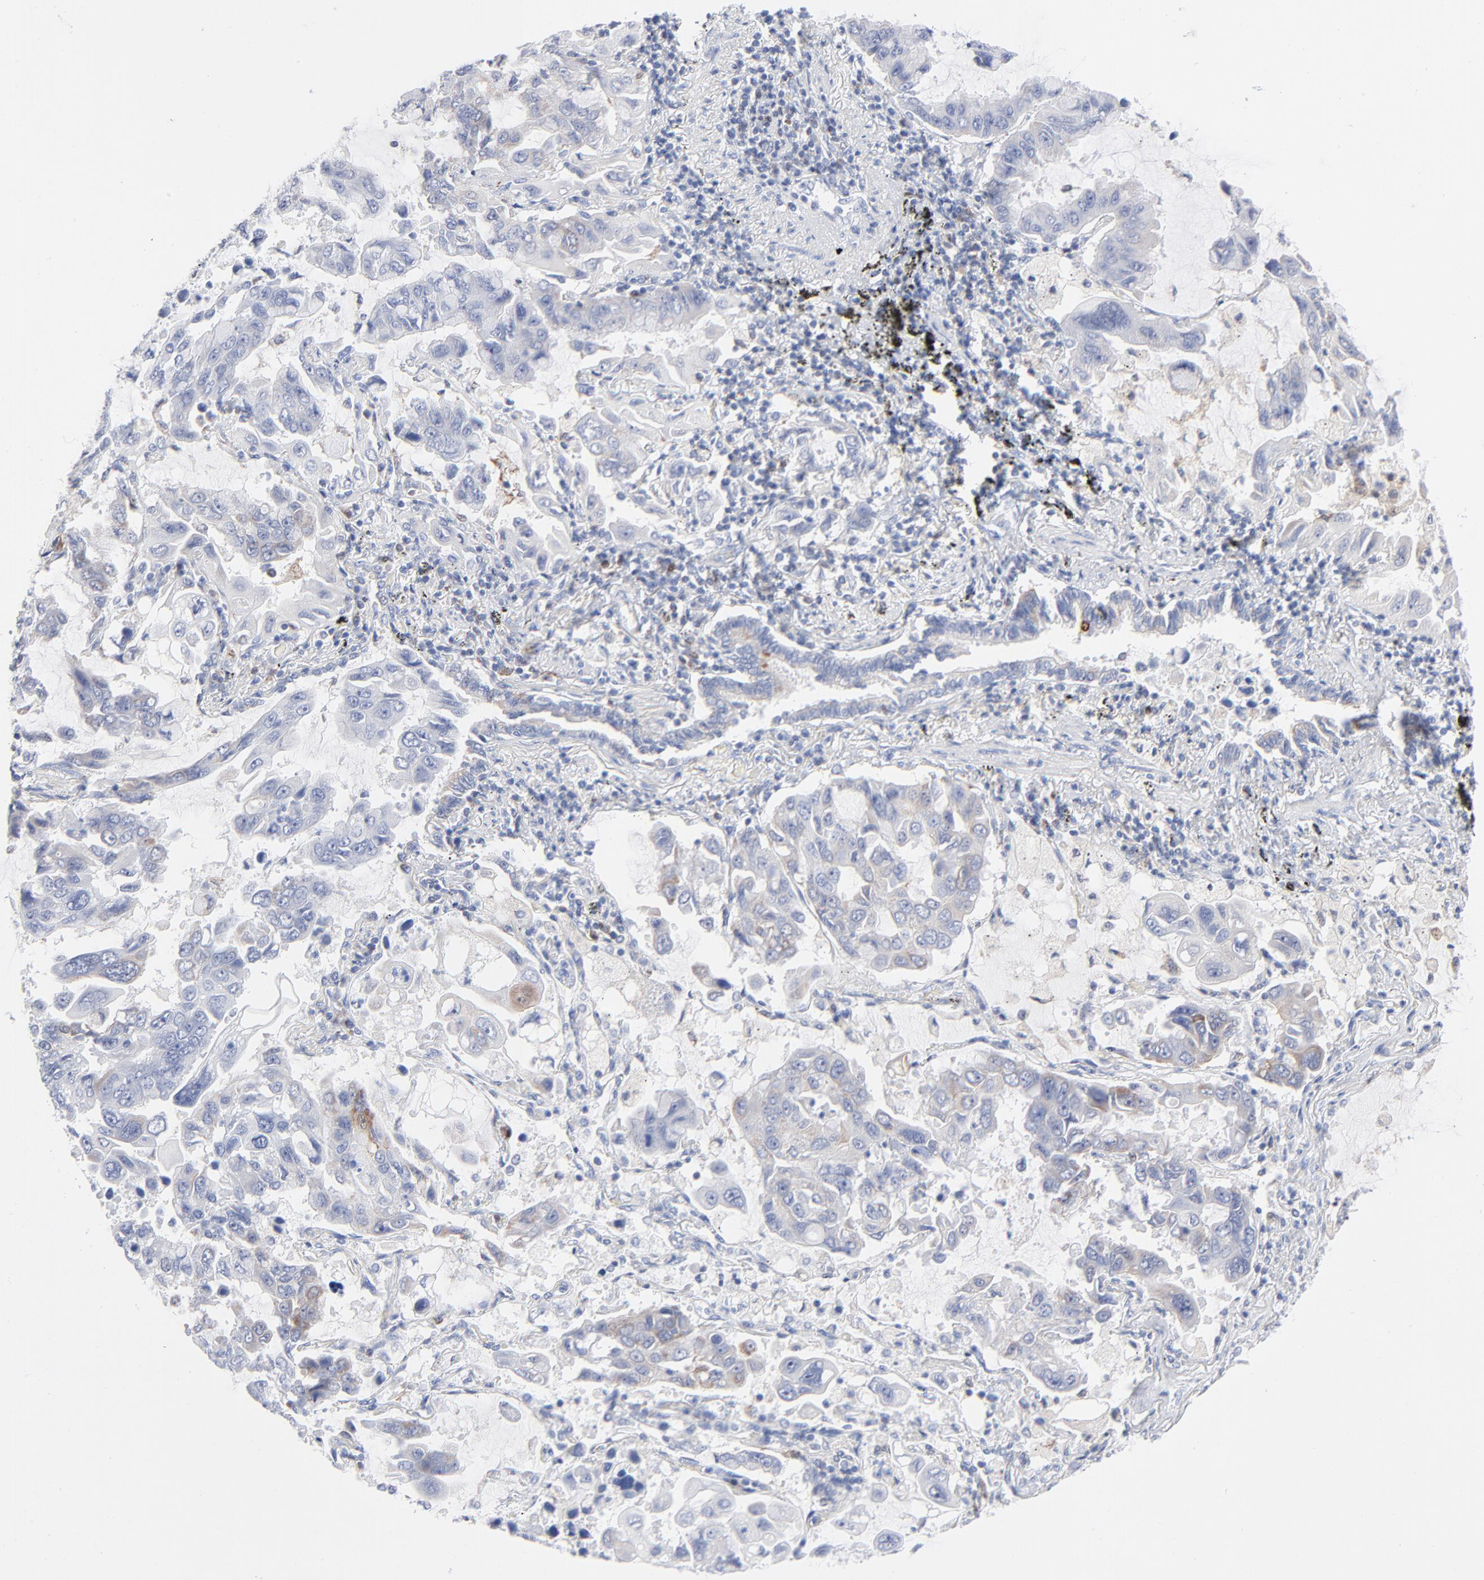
{"staining": {"intensity": "negative", "quantity": "none", "location": "none"}, "tissue": "lung cancer", "cell_type": "Tumor cells", "image_type": "cancer", "snomed": [{"axis": "morphology", "description": "Adenocarcinoma, NOS"}, {"axis": "topography", "description": "Lung"}], "caption": "There is no significant positivity in tumor cells of lung cancer (adenocarcinoma). (Brightfield microscopy of DAB IHC at high magnification).", "gene": "CHCHD10", "patient": {"sex": "male", "age": 64}}